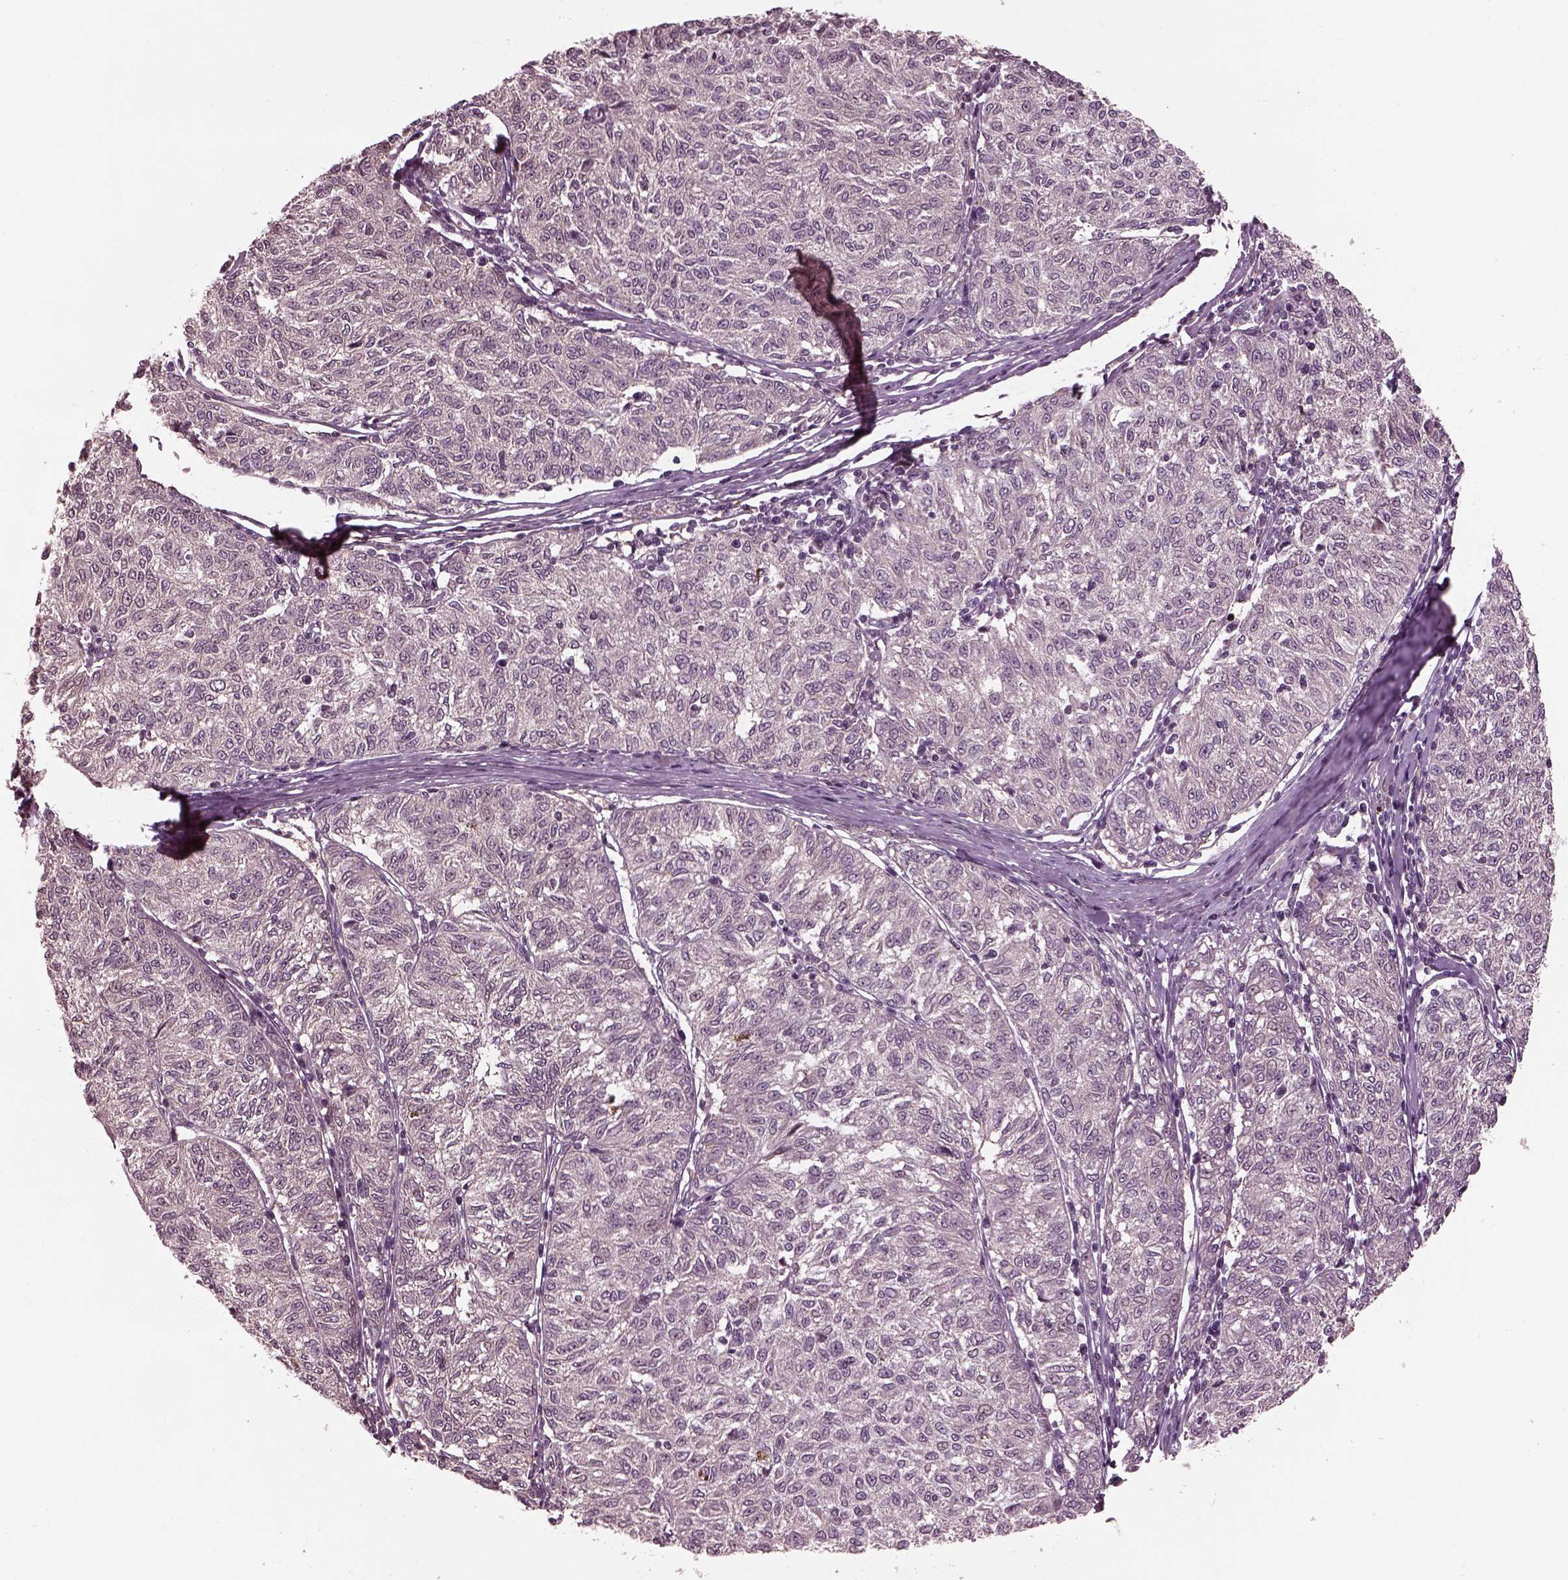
{"staining": {"intensity": "negative", "quantity": "none", "location": "none"}, "tissue": "melanoma", "cell_type": "Tumor cells", "image_type": "cancer", "snomed": [{"axis": "morphology", "description": "Malignant melanoma, NOS"}, {"axis": "topography", "description": "Skin"}], "caption": "A histopathology image of malignant melanoma stained for a protein displays no brown staining in tumor cells. The staining is performed using DAB brown chromogen with nuclei counter-stained in using hematoxylin.", "gene": "EFEMP1", "patient": {"sex": "female", "age": 72}}